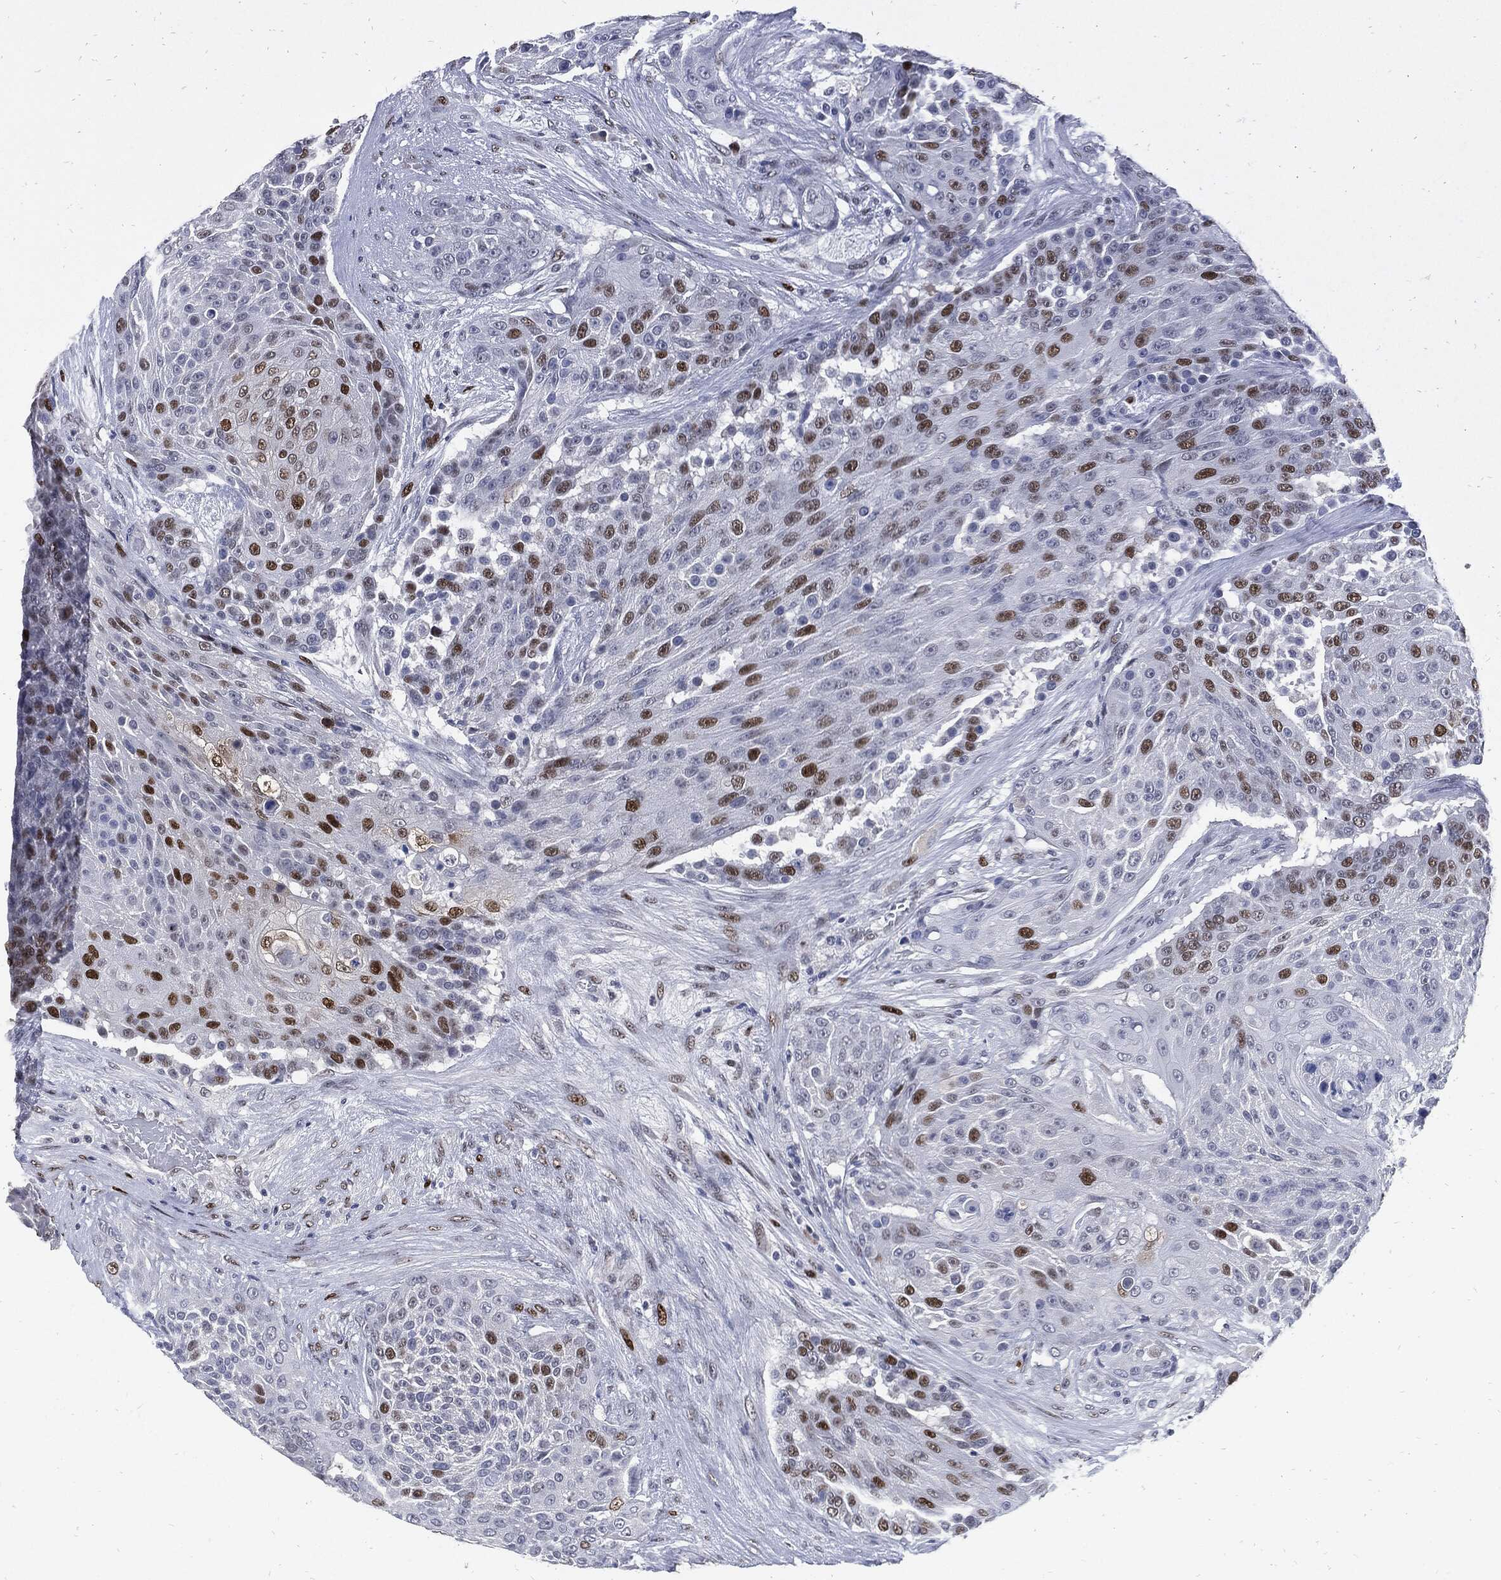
{"staining": {"intensity": "strong", "quantity": "<25%", "location": "nuclear"}, "tissue": "urothelial cancer", "cell_type": "Tumor cells", "image_type": "cancer", "snomed": [{"axis": "morphology", "description": "Urothelial carcinoma, High grade"}, {"axis": "topography", "description": "Urinary bladder"}], "caption": "Immunohistochemistry micrograph of human urothelial cancer stained for a protein (brown), which reveals medium levels of strong nuclear positivity in about <25% of tumor cells.", "gene": "NBN", "patient": {"sex": "female", "age": 63}}